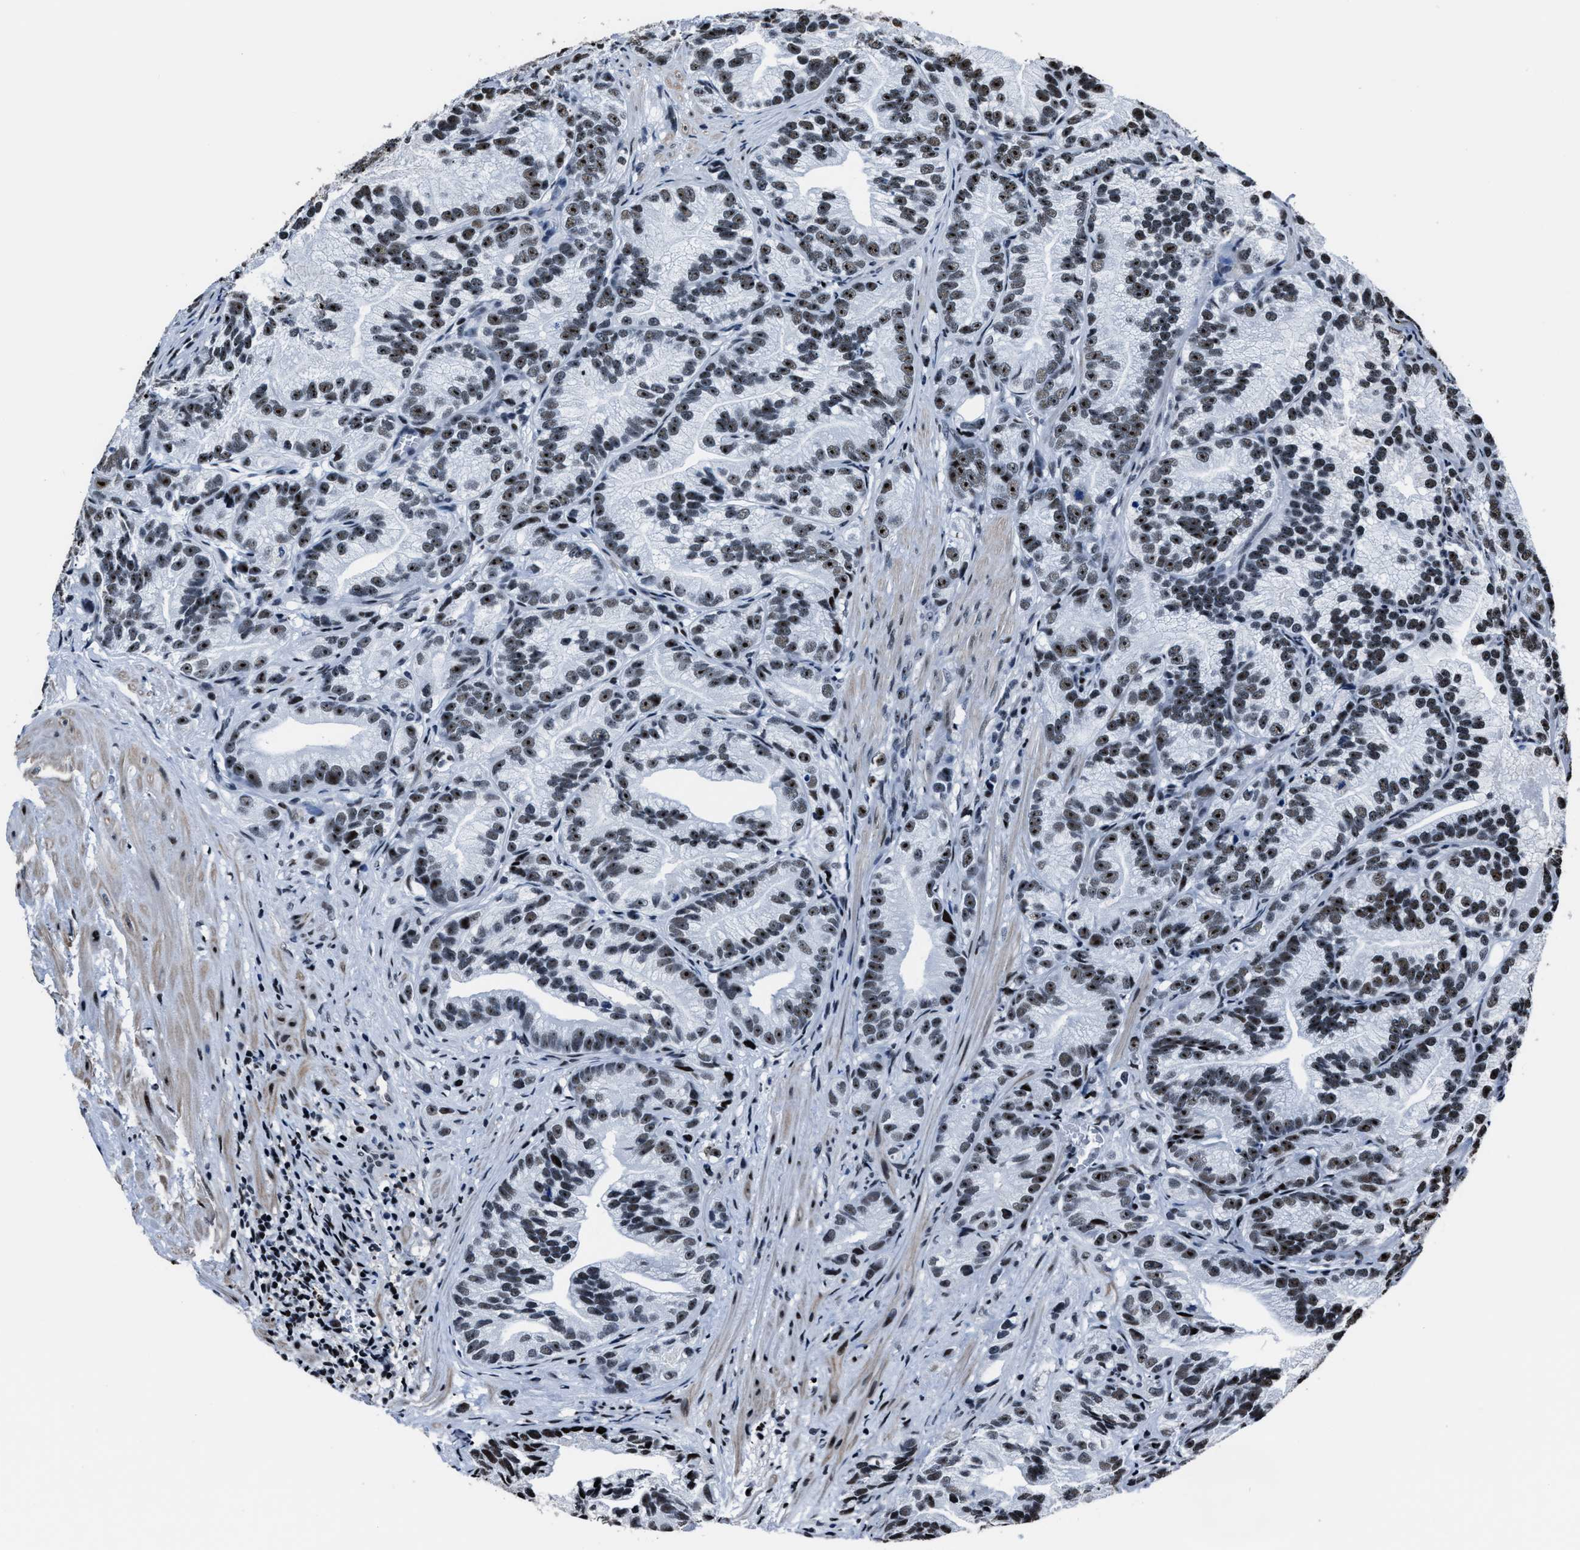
{"staining": {"intensity": "moderate", "quantity": ">75%", "location": "nuclear"}, "tissue": "prostate cancer", "cell_type": "Tumor cells", "image_type": "cancer", "snomed": [{"axis": "morphology", "description": "Adenocarcinoma, Low grade"}, {"axis": "topography", "description": "Prostate"}], "caption": "Immunohistochemistry (IHC) micrograph of prostate cancer stained for a protein (brown), which displays medium levels of moderate nuclear positivity in approximately >75% of tumor cells.", "gene": "PPIE", "patient": {"sex": "male", "age": 89}}